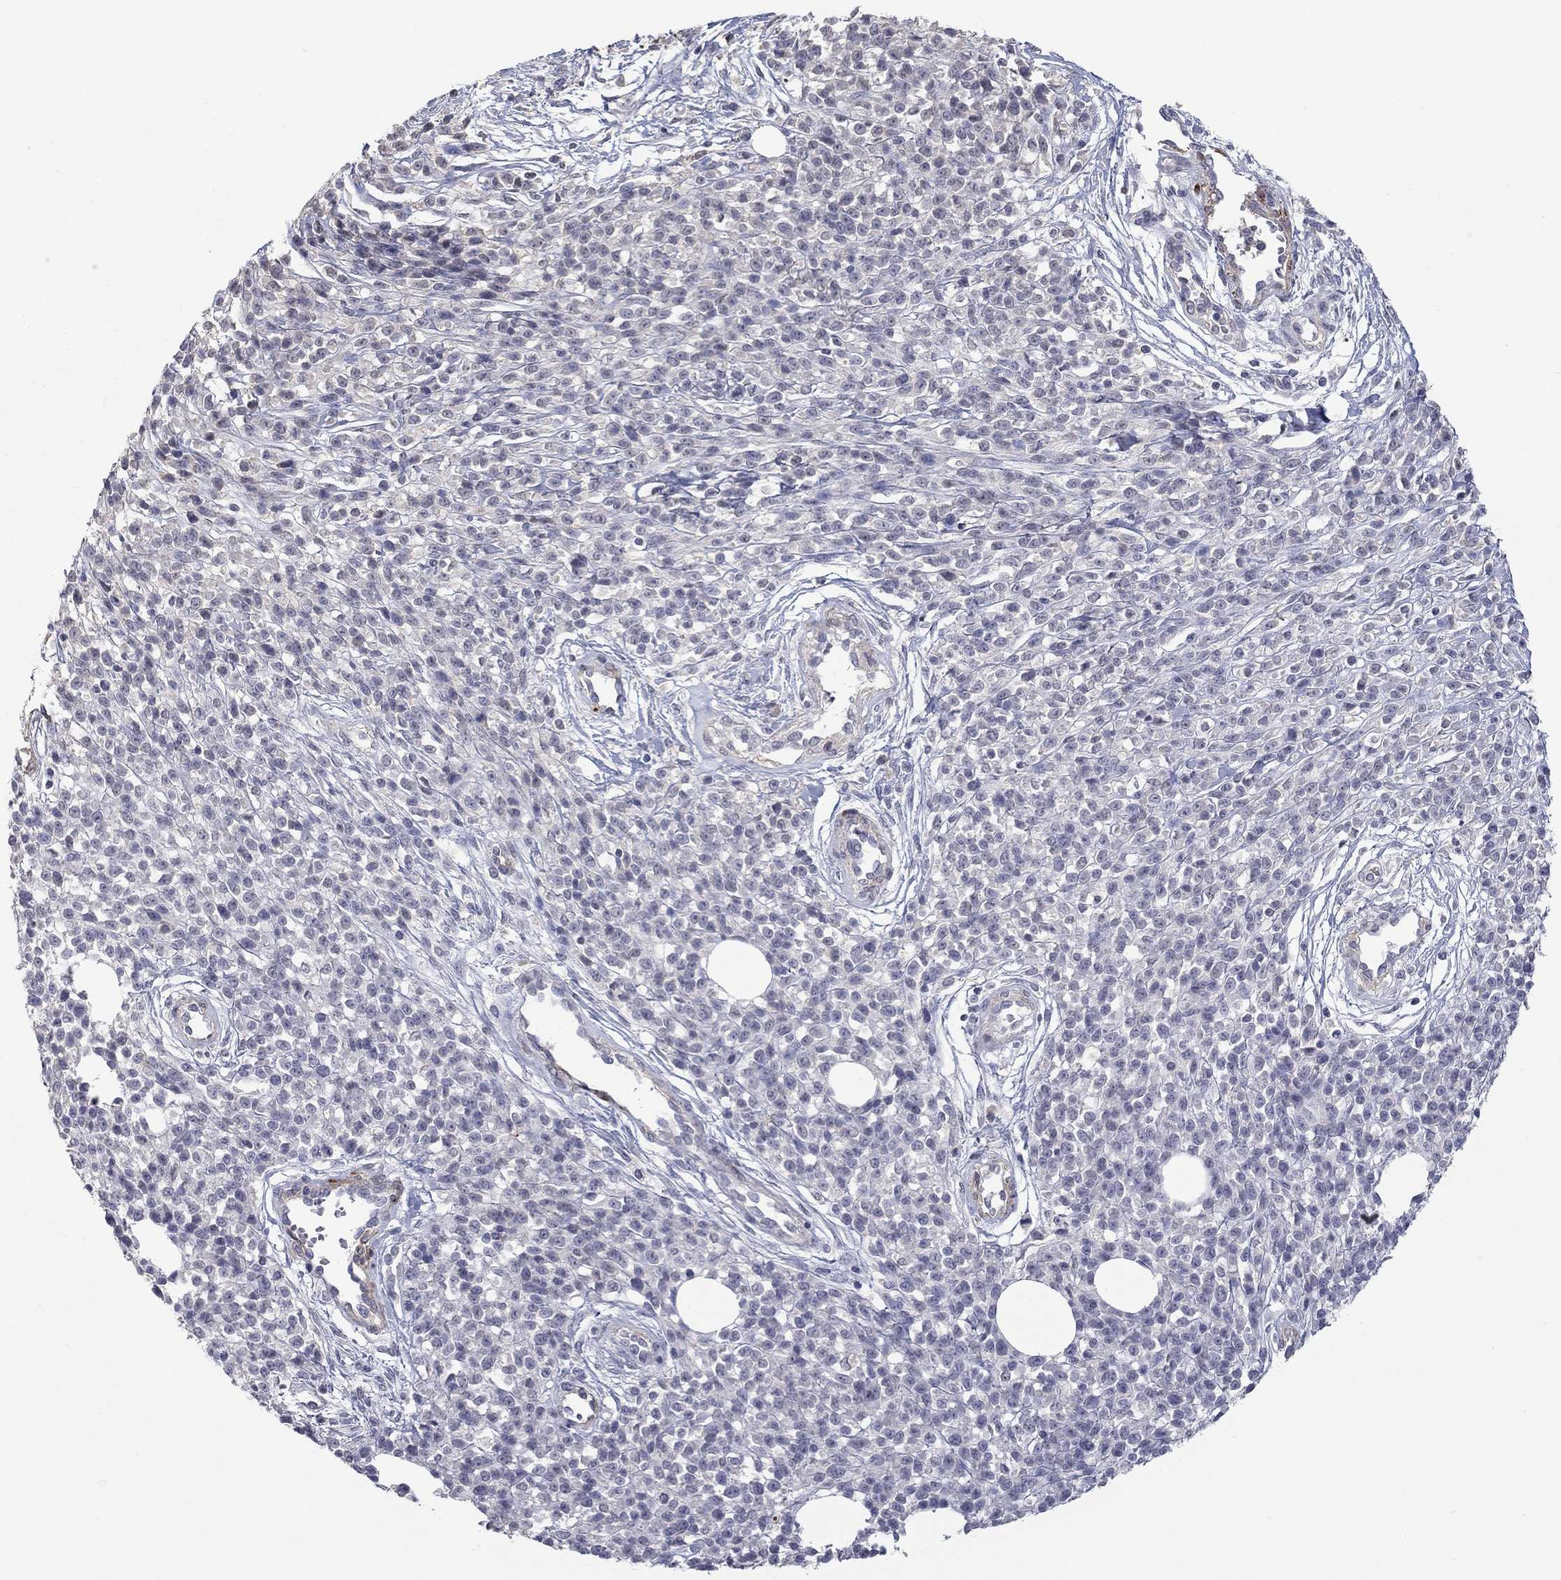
{"staining": {"intensity": "negative", "quantity": "none", "location": "none"}, "tissue": "melanoma", "cell_type": "Tumor cells", "image_type": "cancer", "snomed": [{"axis": "morphology", "description": "Malignant melanoma, NOS"}, {"axis": "topography", "description": "Skin"}, {"axis": "topography", "description": "Skin of trunk"}], "caption": "DAB (3,3'-diaminobenzidine) immunohistochemical staining of human melanoma reveals no significant staining in tumor cells. (Stains: DAB (3,3'-diaminobenzidine) IHC with hematoxylin counter stain, Microscopy: brightfield microscopy at high magnification).", "gene": "IP6K3", "patient": {"sex": "male", "age": 74}}